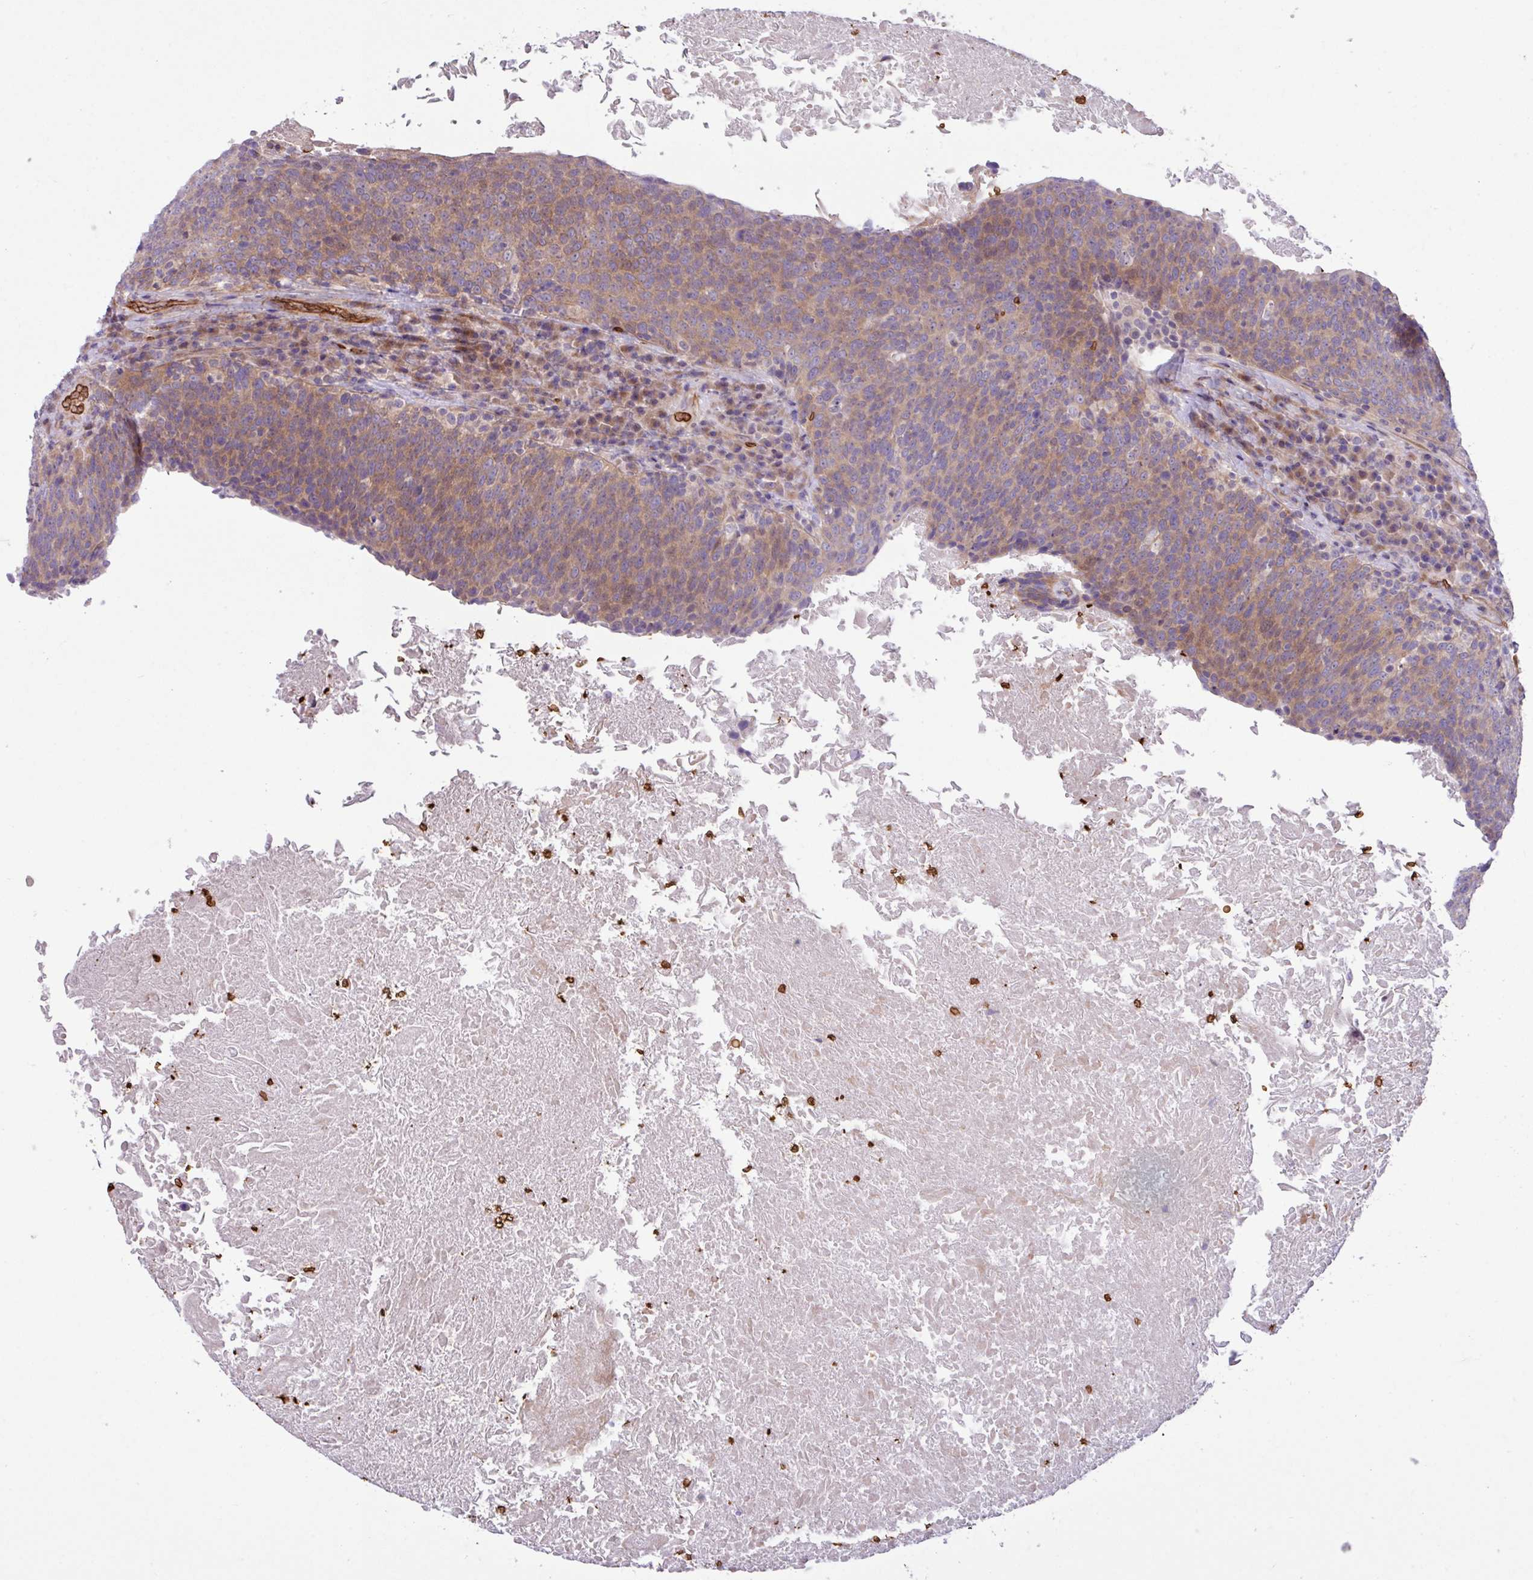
{"staining": {"intensity": "moderate", "quantity": "25%-75%", "location": "cytoplasmic/membranous"}, "tissue": "head and neck cancer", "cell_type": "Tumor cells", "image_type": "cancer", "snomed": [{"axis": "morphology", "description": "Squamous cell carcinoma, NOS"}, {"axis": "morphology", "description": "Squamous cell carcinoma, metastatic, NOS"}, {"axis": "topography", "description": "Lymph node"}, {"axis": "topography", "description": "Head-Neck"}], "caption": "Human head and neck cancer stained for a protein (brown) shows moderate cytoplasmic/membranous positive staining in about 25%-75% of tumor cells.", "gene": "RAD21L1", "patient": {"sex": "male", "age": 62}}